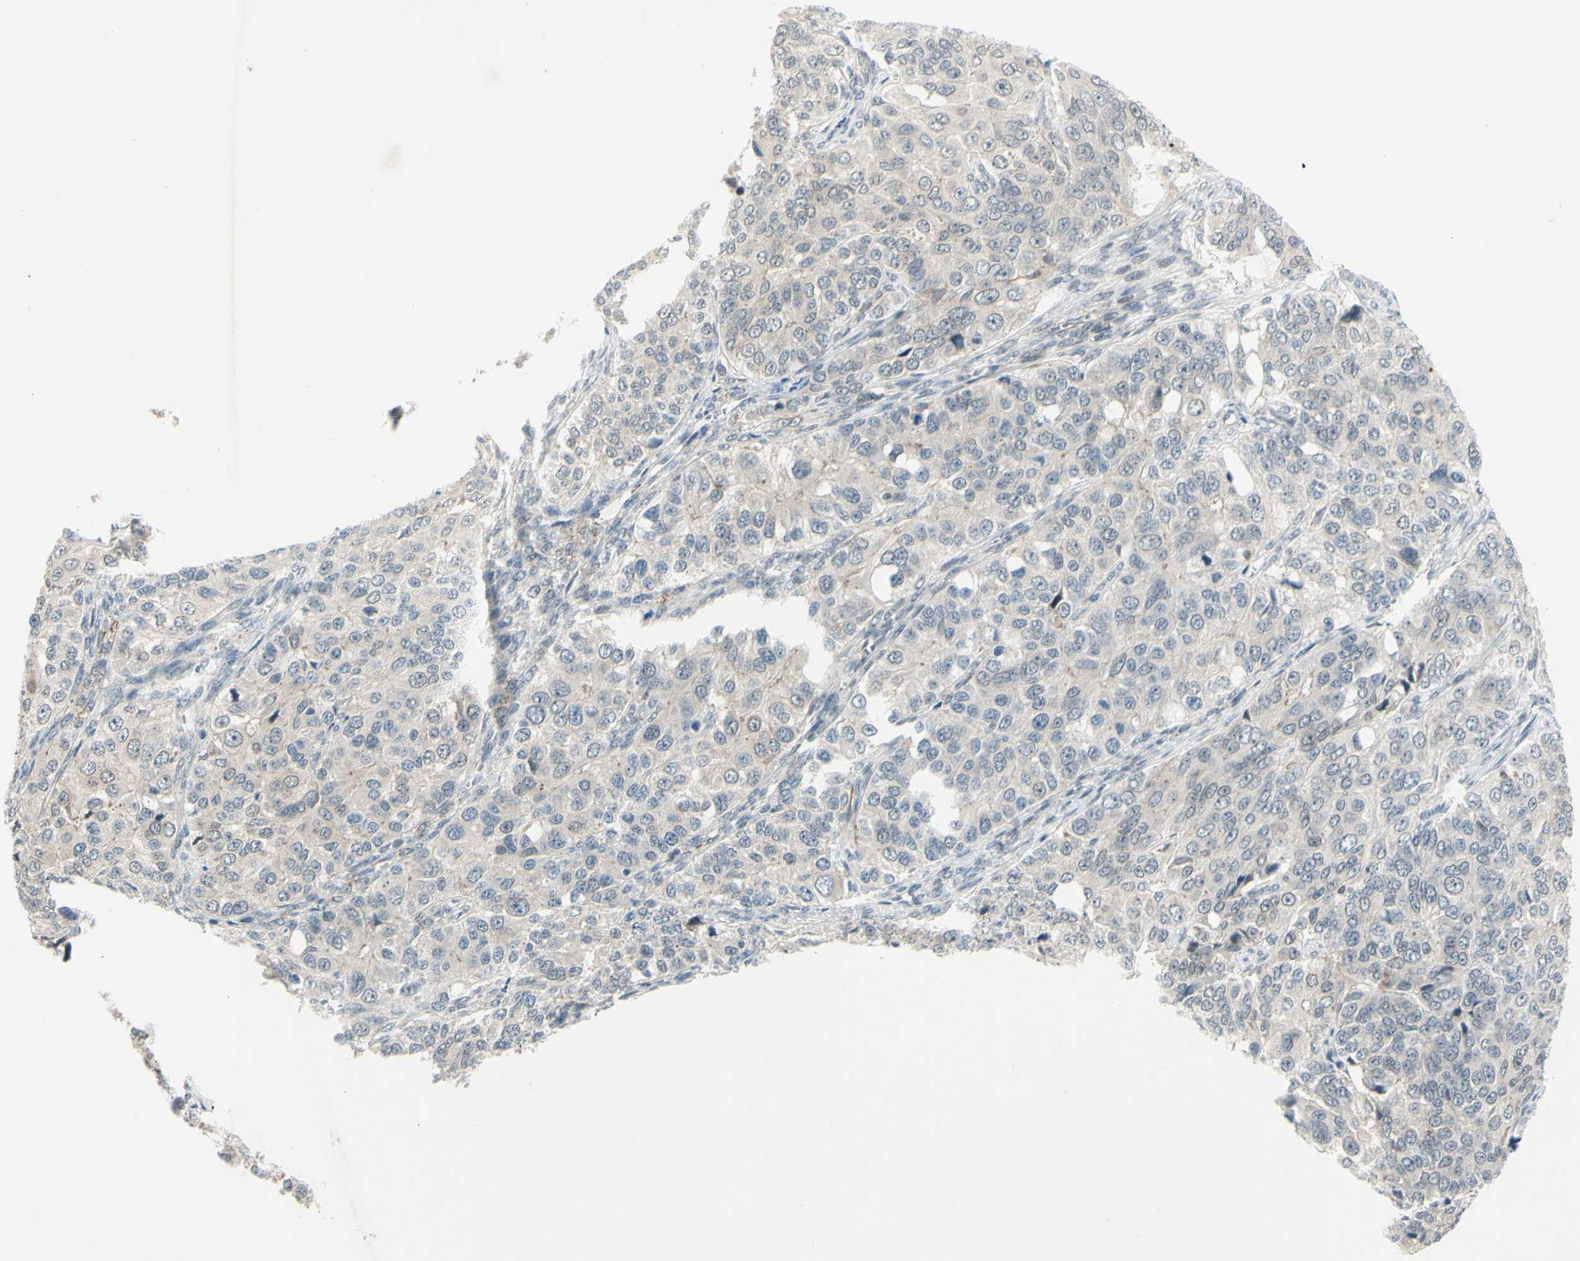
{"staining": {"intensity": "negative", "quantity": "none", "location": "none"}, "tissue": "ovarian cancer", "cell_type": "Tumor cells", "image_type": "cancer", "snomed": [{"axis": "morphology", "description": "Carcinoma, endometroid"}, {"axis": "topography", "description": "Ovary"}], "caption": "A micrograph of human ovarian cancer (endometroid carcinoma) is negative for staining in tumor cells.", "gene": "FGFR2", "patient": {"sex": "female", "age": 51}}